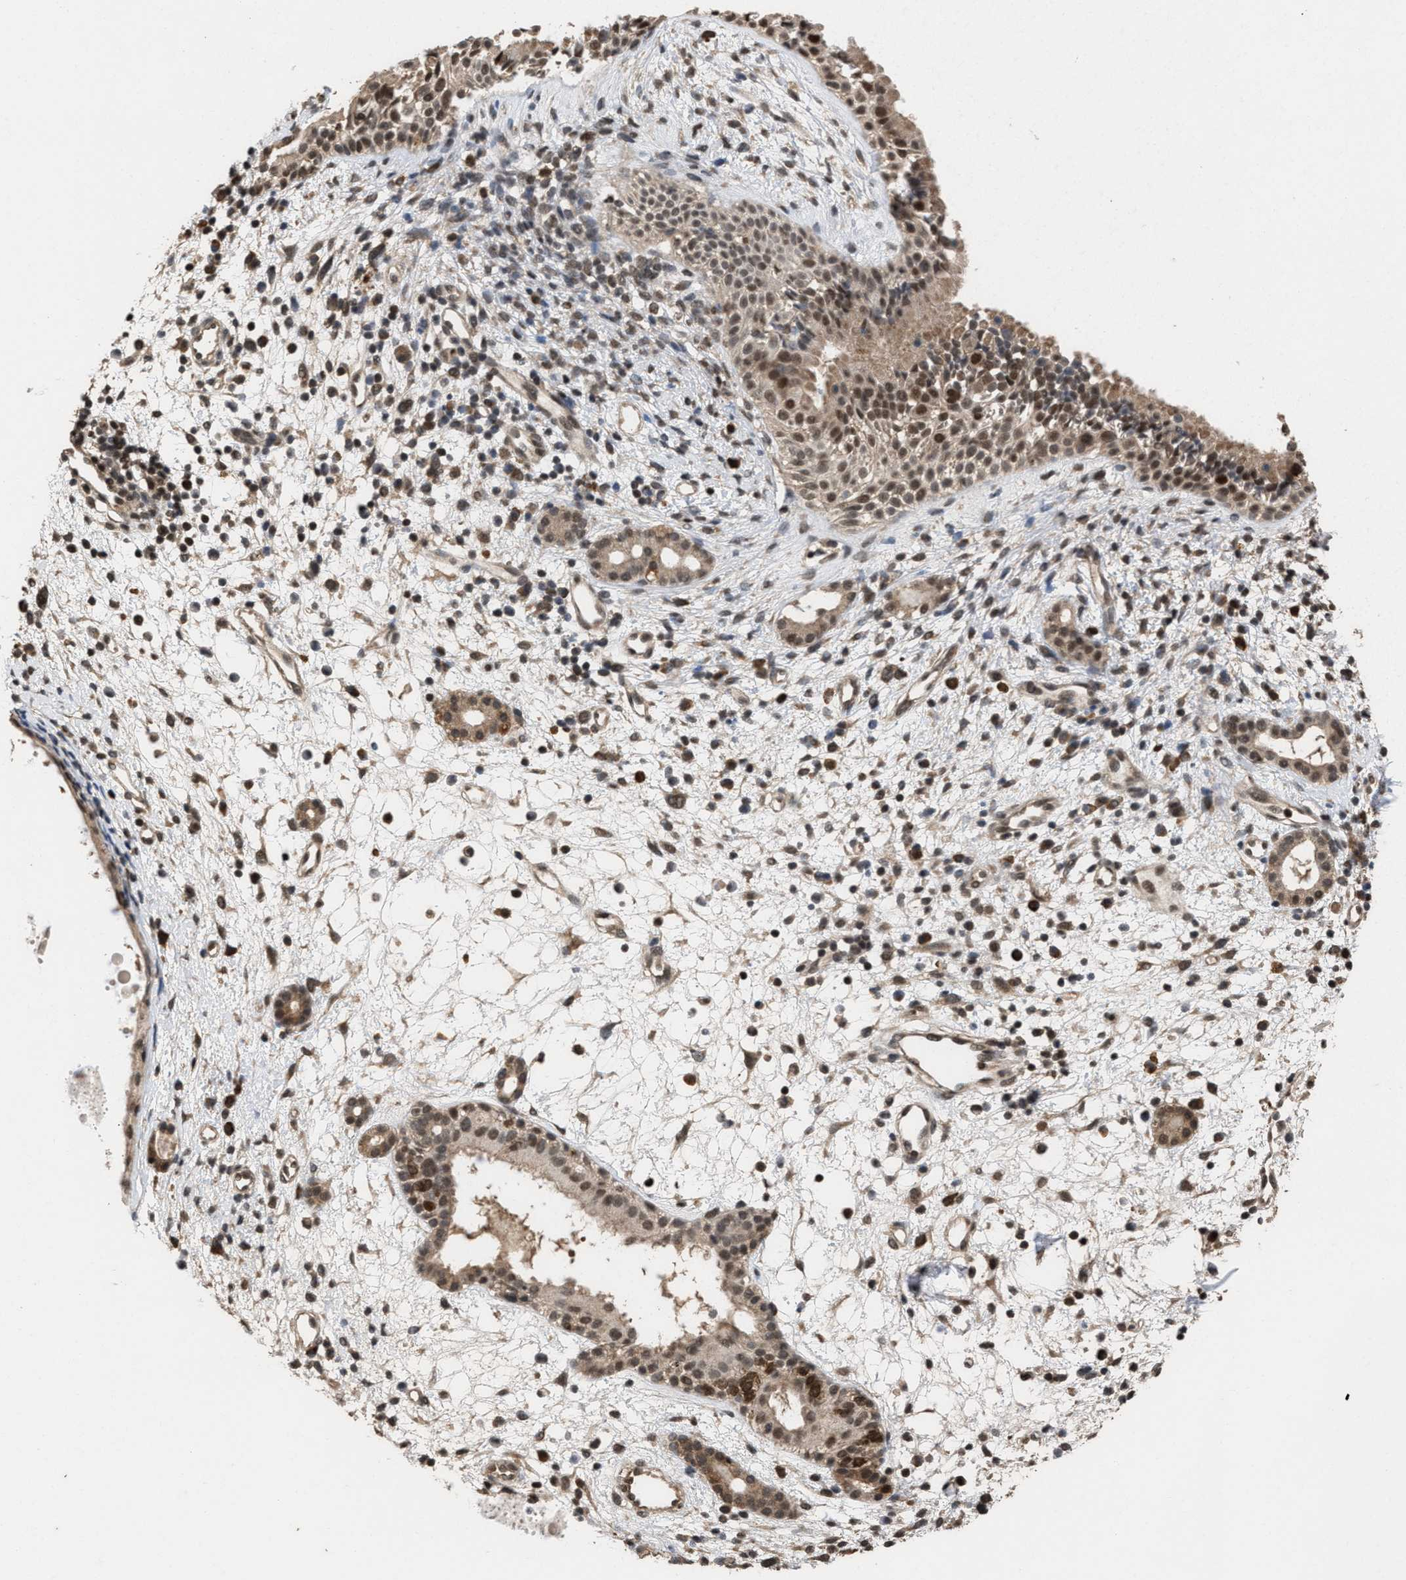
{"staining": {"intensity": "moderate", "quantity": ">75%", "location": "cytoplasmic/membranous,nuclear"}, "tissue": "nasopharynx", "cell_type": "Respiratory epithelial cells", "image_type": "normal", "snomed": [{"axis": "morphology", "description": "Normal tissue, NOS"}, {"axis": "topography", "description": "Nasopharynx"}], "caption": "High-power microscopy captured an immunohistochemistry micrograph of normal nasopharynx, revealing moderate cytoplasmic/membranous,nuclear expression in about >75% of respiratory epithelial cells. The staining was performed using DAB (3,3'-diaminobenzidine) to visualize the protein expression in brown, while the nuclei were stained in blue with hematoxylin (Magnification: 20x).", "gene": "C9orf78", "patient": {"sex": "male", "age": 22}}